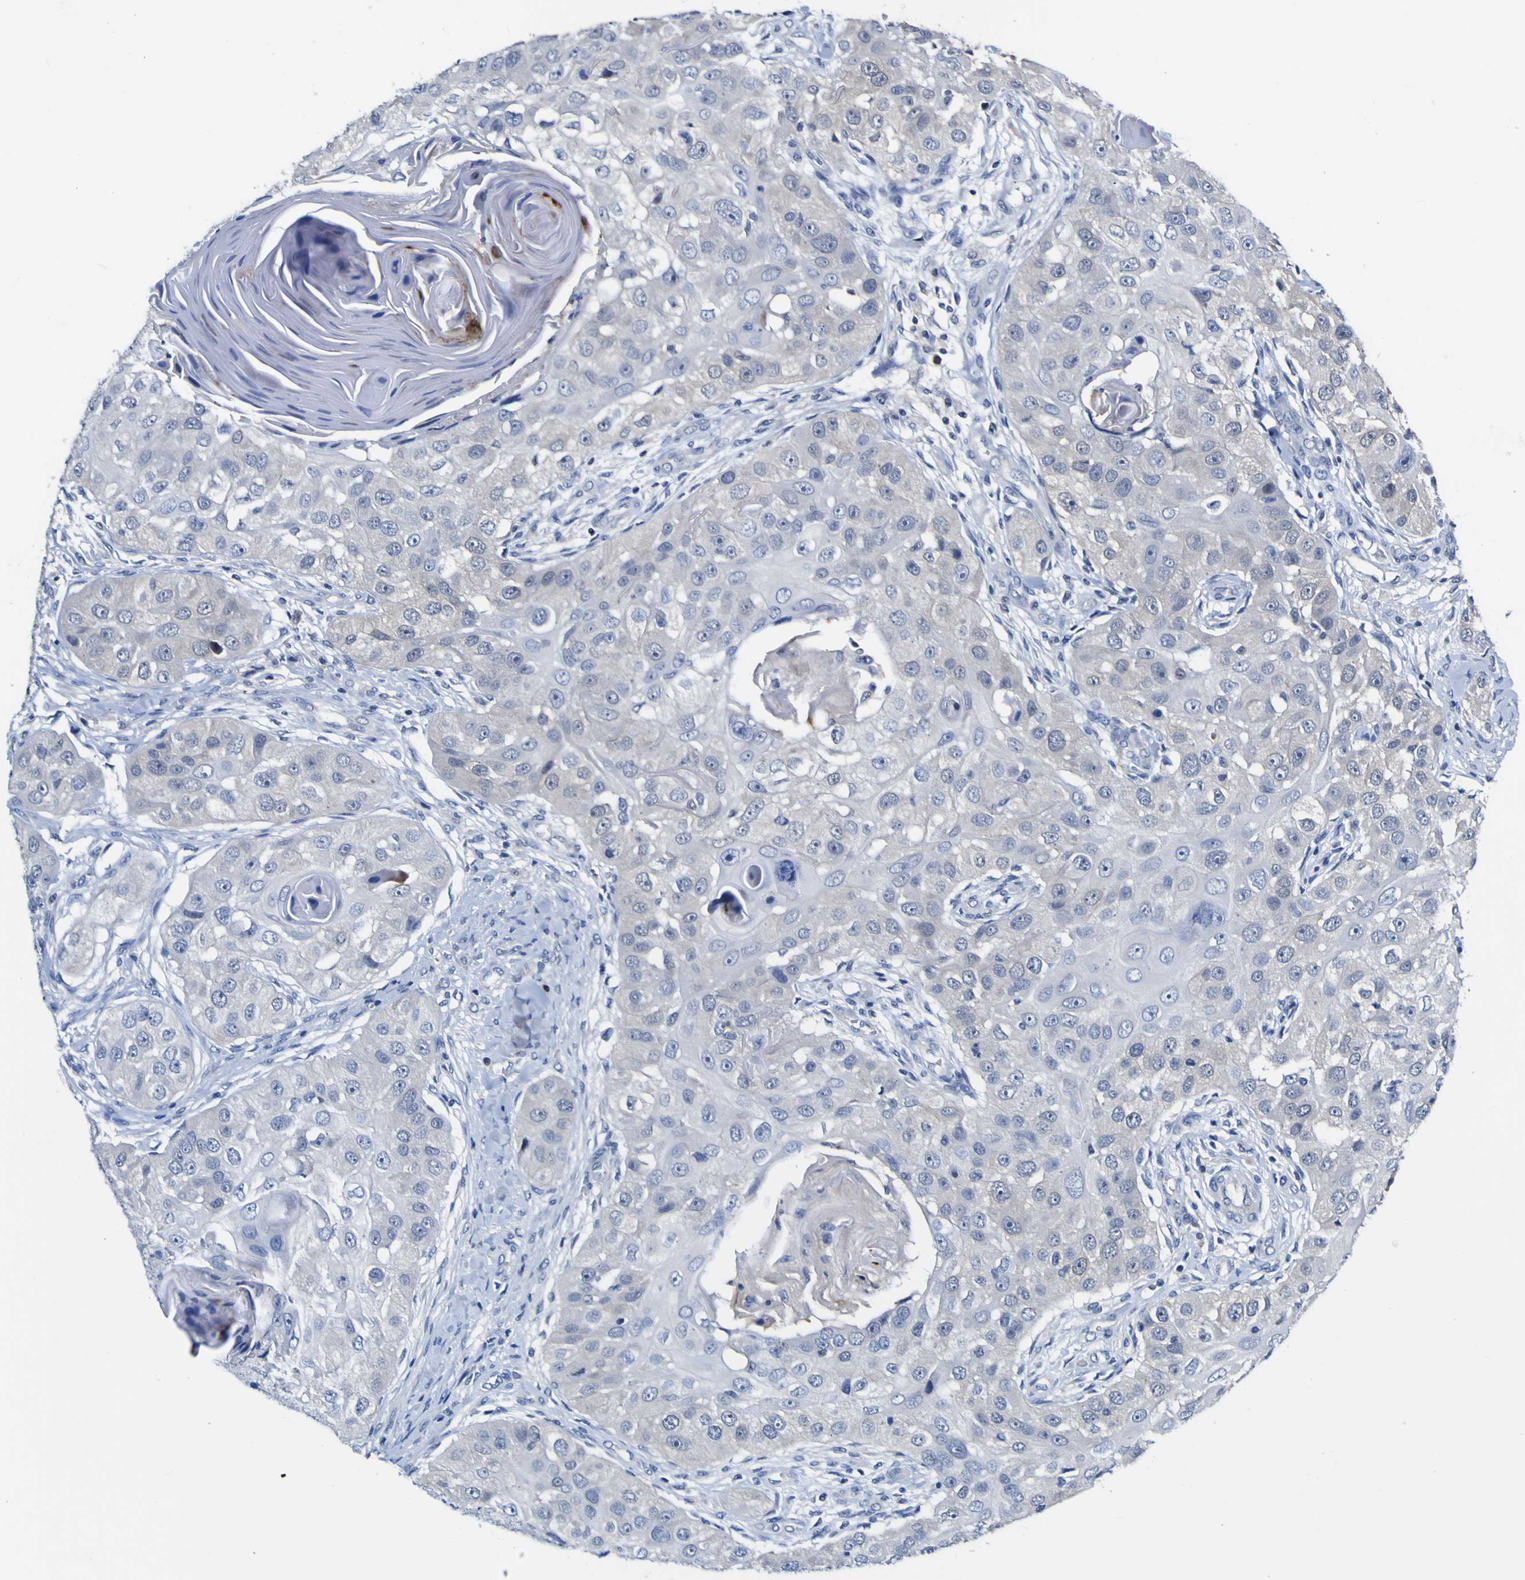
{"staining": {"intensity": "negative", "quantity": "none", "location": "none"}, "tissue": "head and neck cancer", "cell_type": "Tumor cells", "image_type": "cancer", "snomed": [{"axis": "morphology", "description": "Normal tissue, NOS"}, {"axis": "morphology", "description": "Squamous cell carcinoma, NOS"}, {"axis": "topography", "description": "Skeletal muscle"}, {"axis": "topography", "description": "Head-Neck"}], "caption": "Immunohistochemical staining of human head and neck squamous cell carcinoma shows no significant positivity in tumor cells.", "gene": "CASP6", "patient": {"sex": "male", "age": 51}}